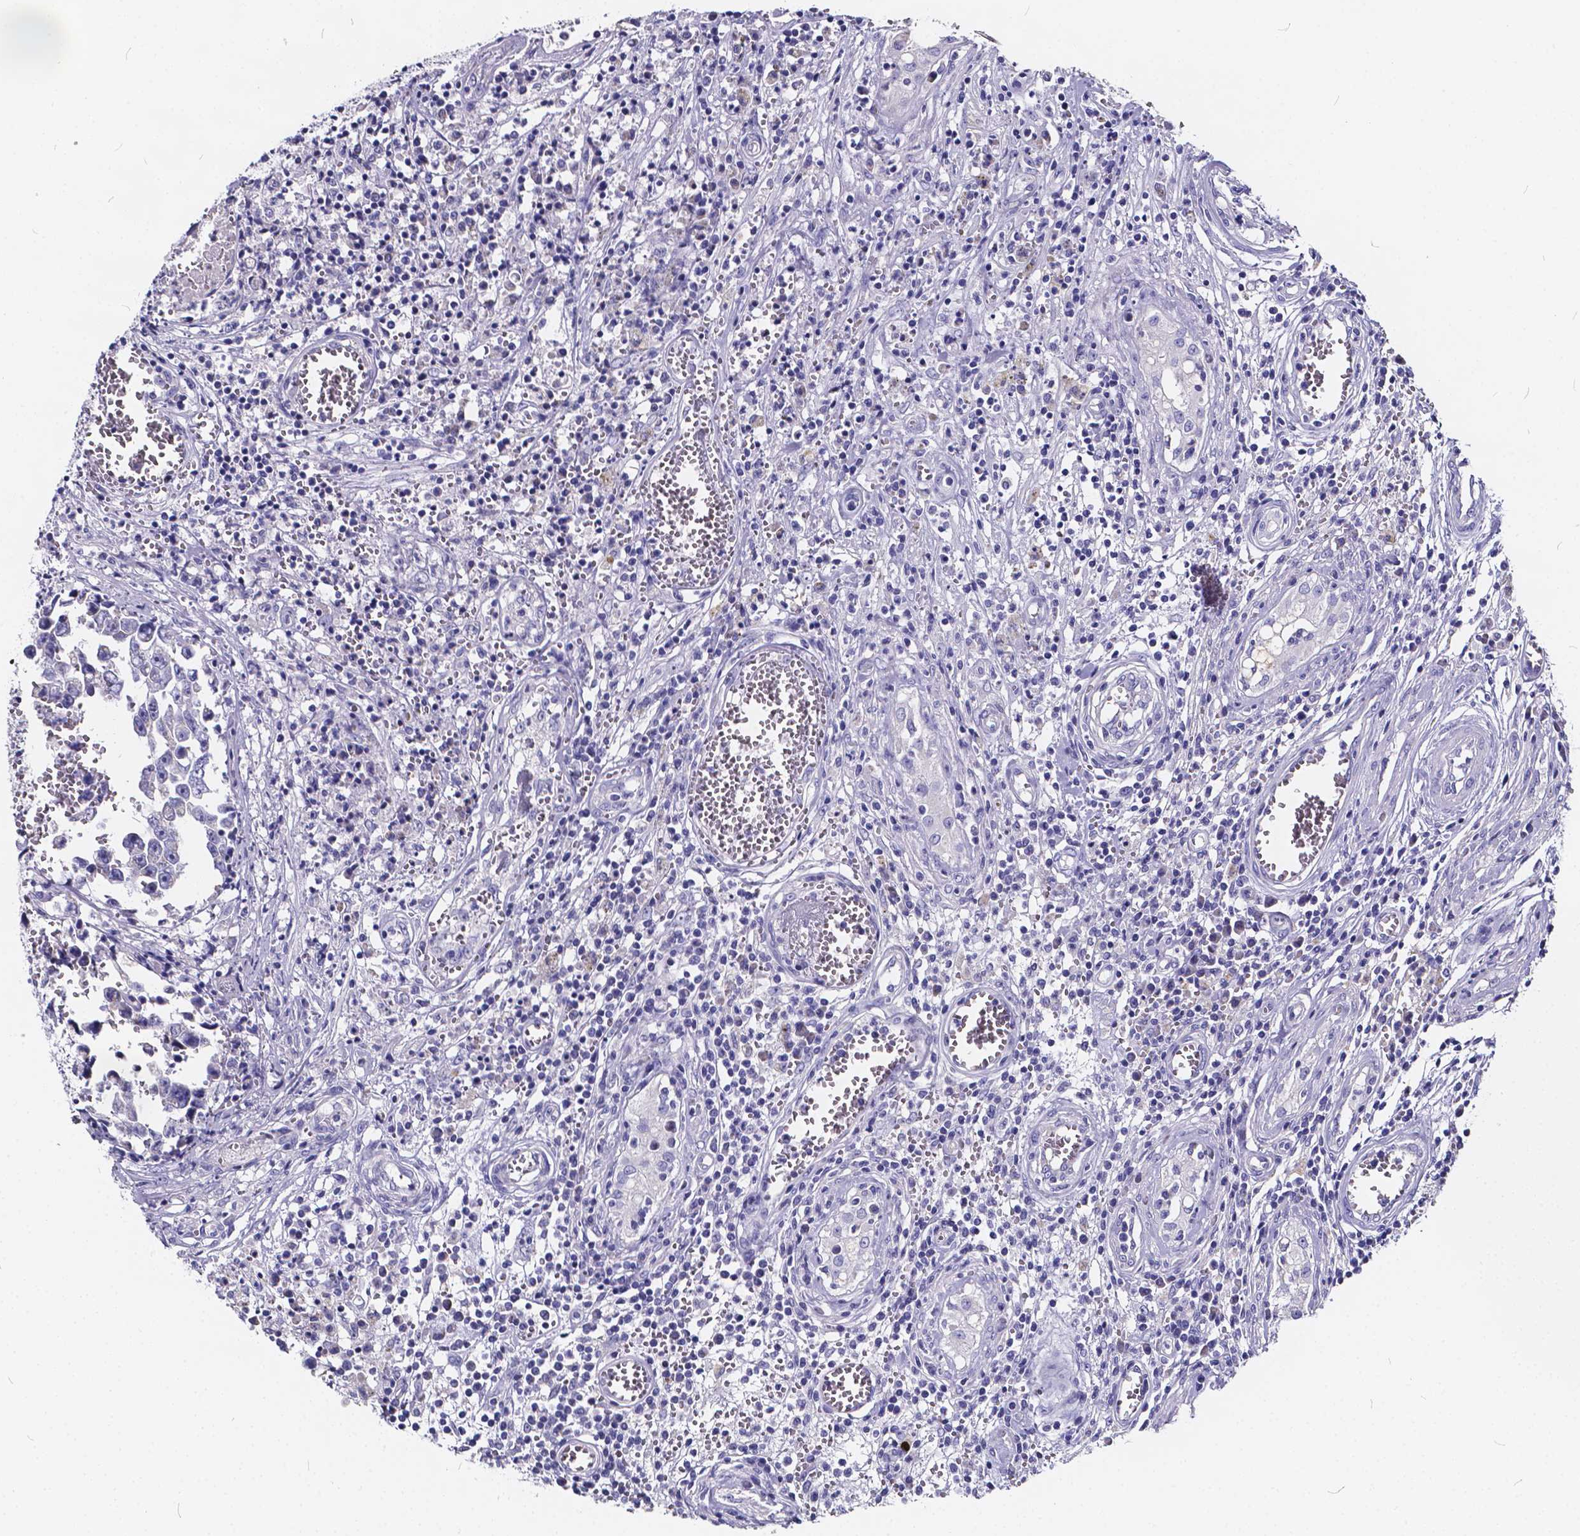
{"staining": {"intensity": "negative", "quantity": "none", "location": "none"}, "tissue": "testis cancer", "cell_type": "Tumor cells", "image_type": "cancer", "snomed": [{"axis": "morphology", "description": "Carcinoma, Embryonal, NOS"}, {"axis": "topography", "description": "Testis"}], "caption": "Embryonal carcinoma (testis) was stained to show a protein in brown. There is no significant expression in tumor cells.", "gene": "SPEF2", "patient": {"sex": "male", "age": 36}}